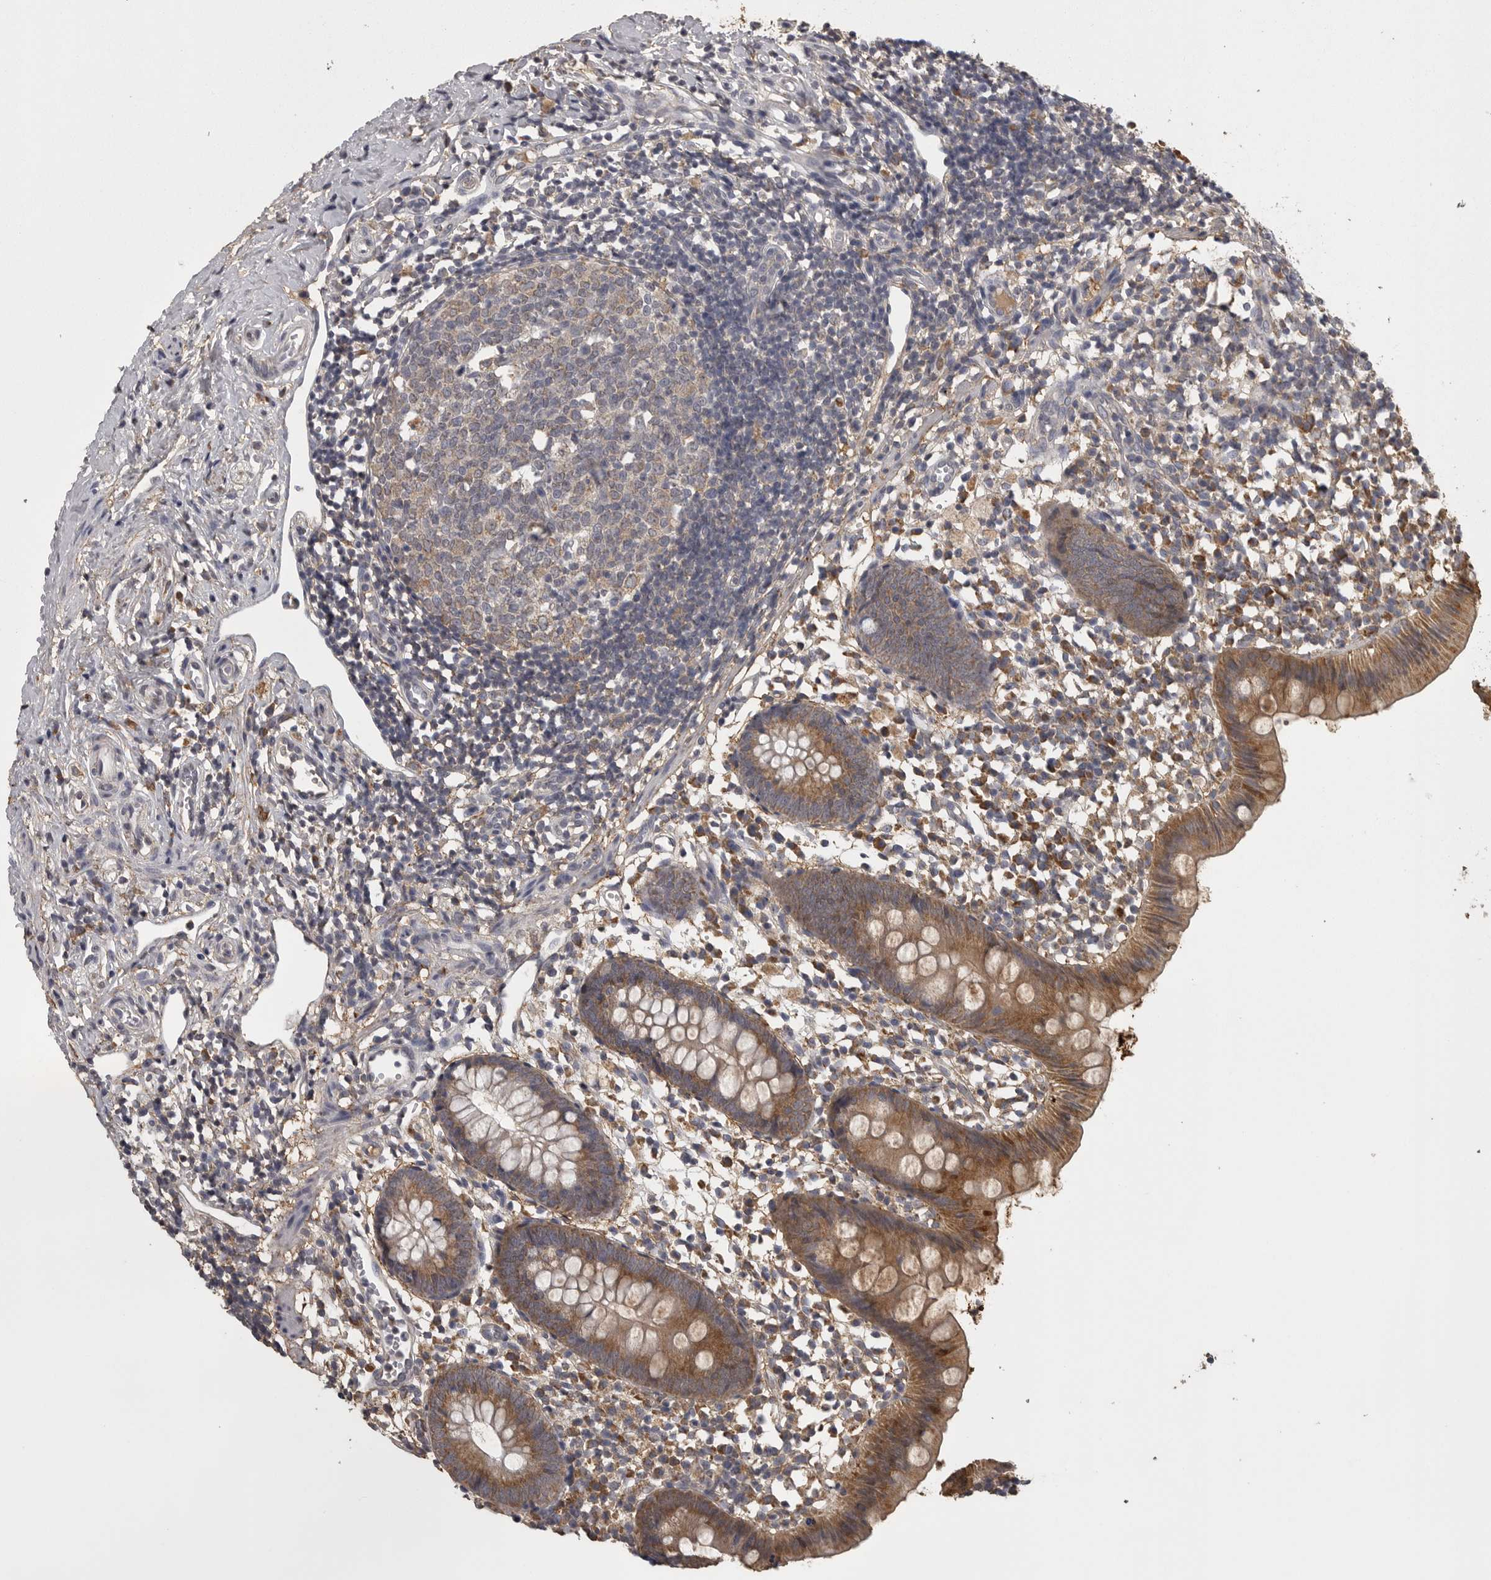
{"staining": {"intensity": "strong", "quantity": ">75%", "location": "cytoplasmic/membranous"}, "tissue": "appendix", "cell_type": "Glandular cells", "image_type": "normal", "snomed": [{"axis": "morphology", "description": "Normal tissue, NOS"}, {"axis": "topography", "description": "Appendix"}], "caption": "Appendix stained with immunohistochemistry reveals strong cytoplasmic/membranous positivity in about >75% of glandular cells.", "gene": "FRK", "patient": {"sex": "female", "age": 20}}